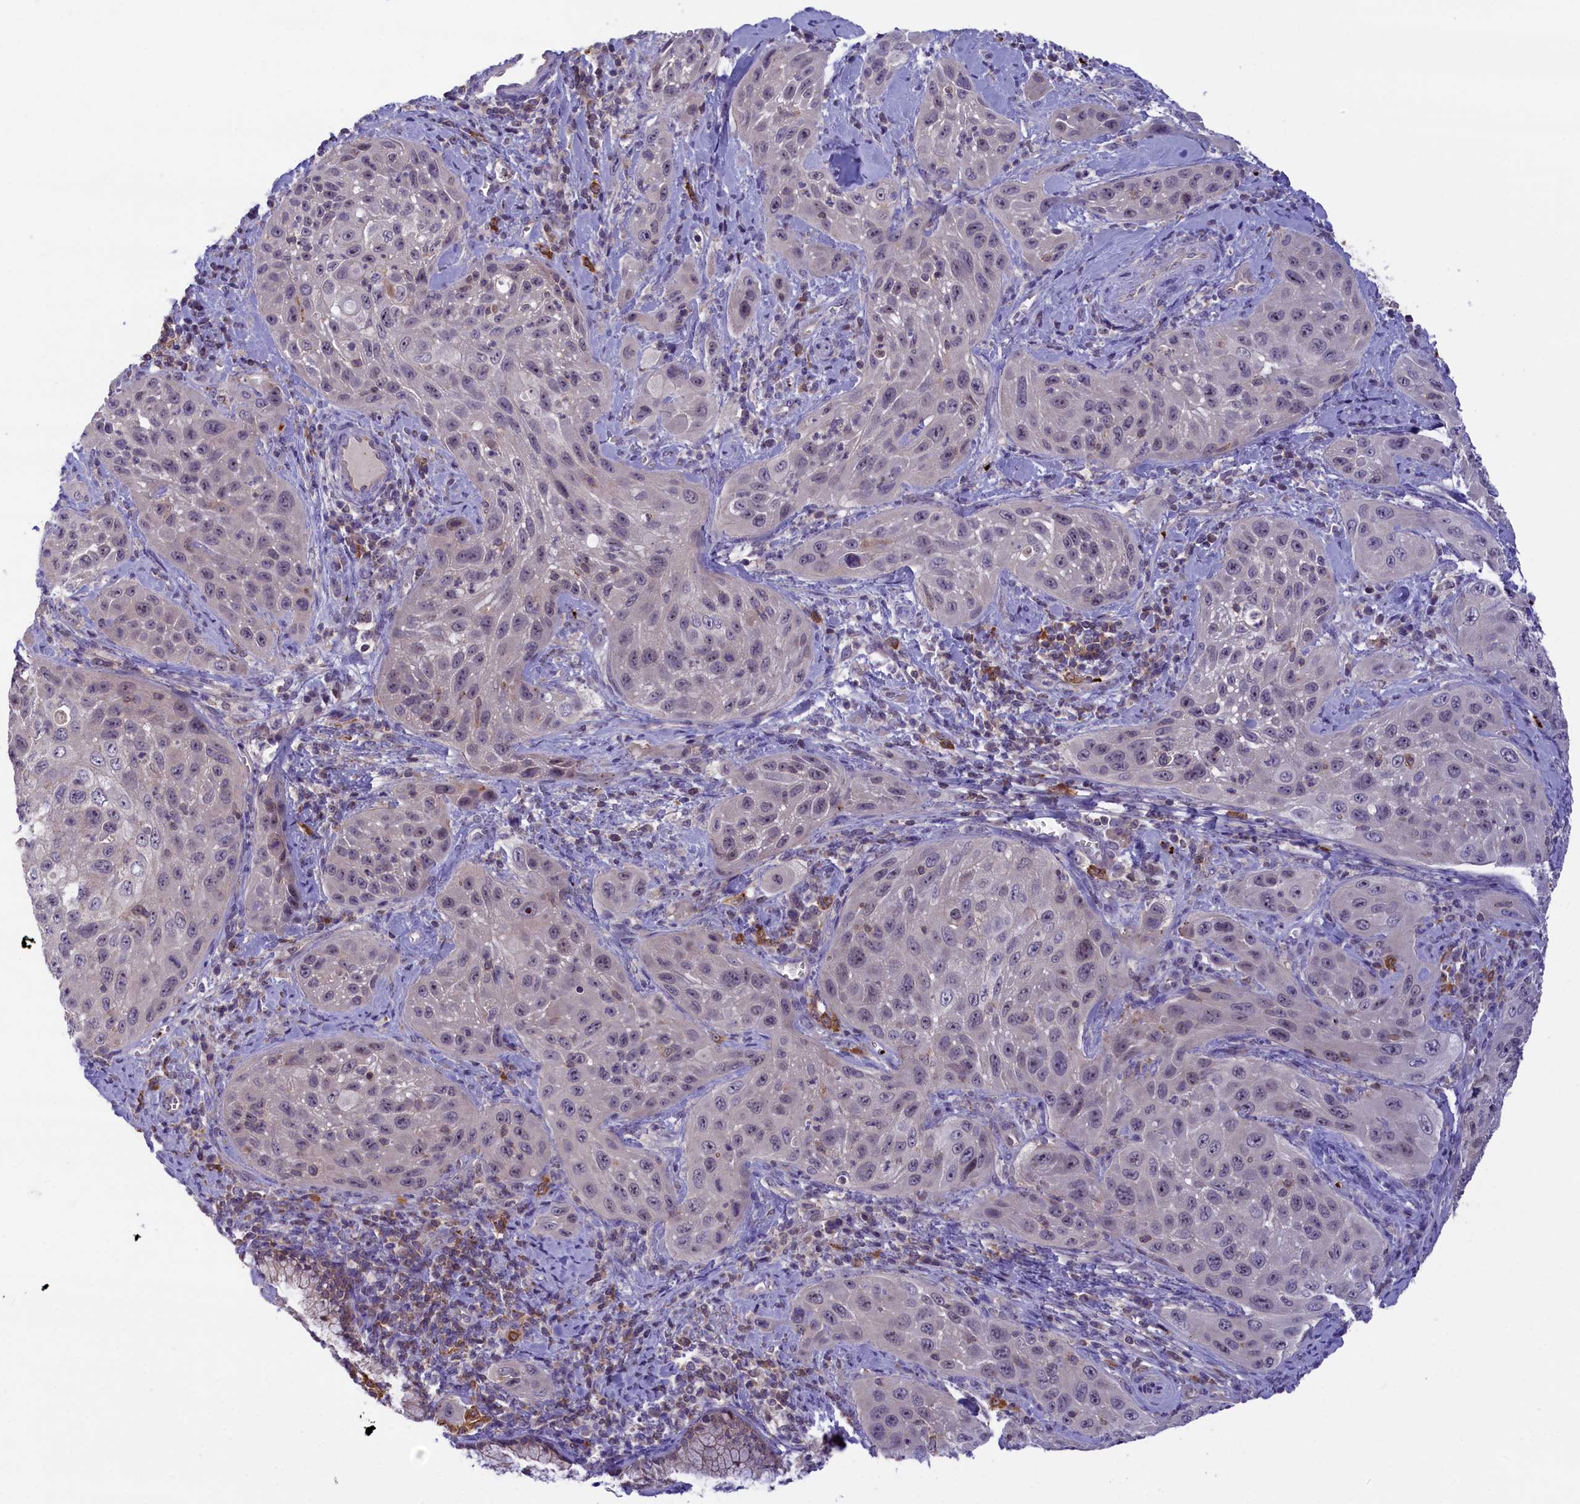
{"staining": {"intensity": "negative", "quantity": "none", "location": "none"}, "tissue": "cervical cancer", "cell_type": "Tumor cells", "image_type": "cancer", "snomed": [{"axis": "morphology", "description": "Squamous cell carcinoma, NOS"}, {"axis": "topography", "description": "Cervix"}], "caption": "DAB immunohistochemical staining of human squamous cell carcinoma (cervical) exhibits no significant expression in tumor cells.", "gene": "HEATR3", "patient": {"sex": "female", "age": 42}}